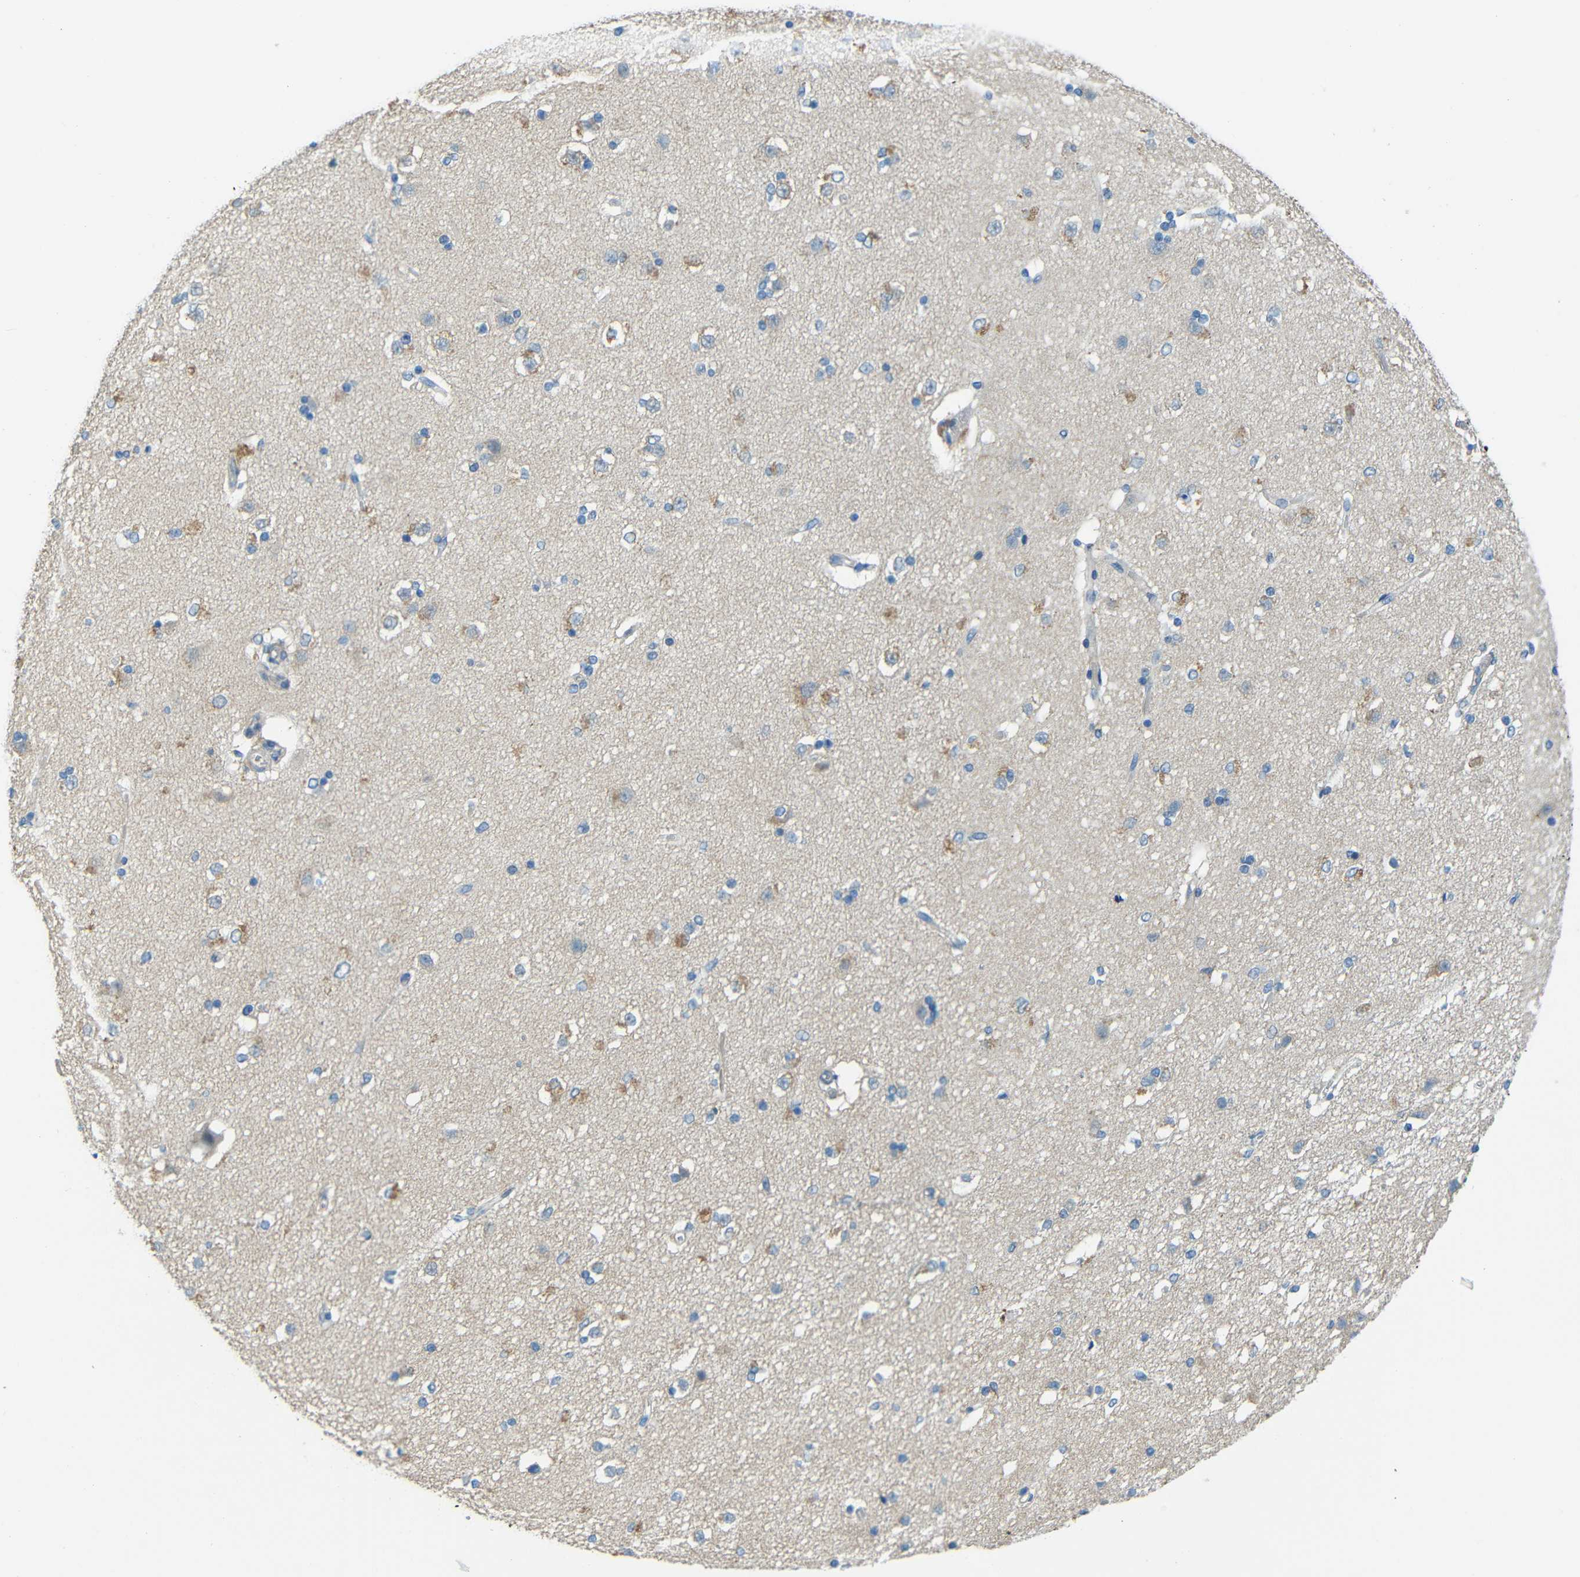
{"staining": {"intensity": "moderate", "quantity": "<25%", "location": "cytoplasmic/membranous"}, "tissue": "caudate", "cell_type": "Glial cells", "image_type": "normal", "snomed": [{"axis": "morphology", "description": "Normal tissue, NOS"}, {"axis": "topography", "description": "Lateral ventricle wall"}], "caption": "Unremarkable caudate exhibits moderate cytoplasmic/membranous positivity in about <25% of glial cells, visualized by immunohistochemistry.", "gene": "CYP26B1", "patient": {"sex": "female", "age": 19}}